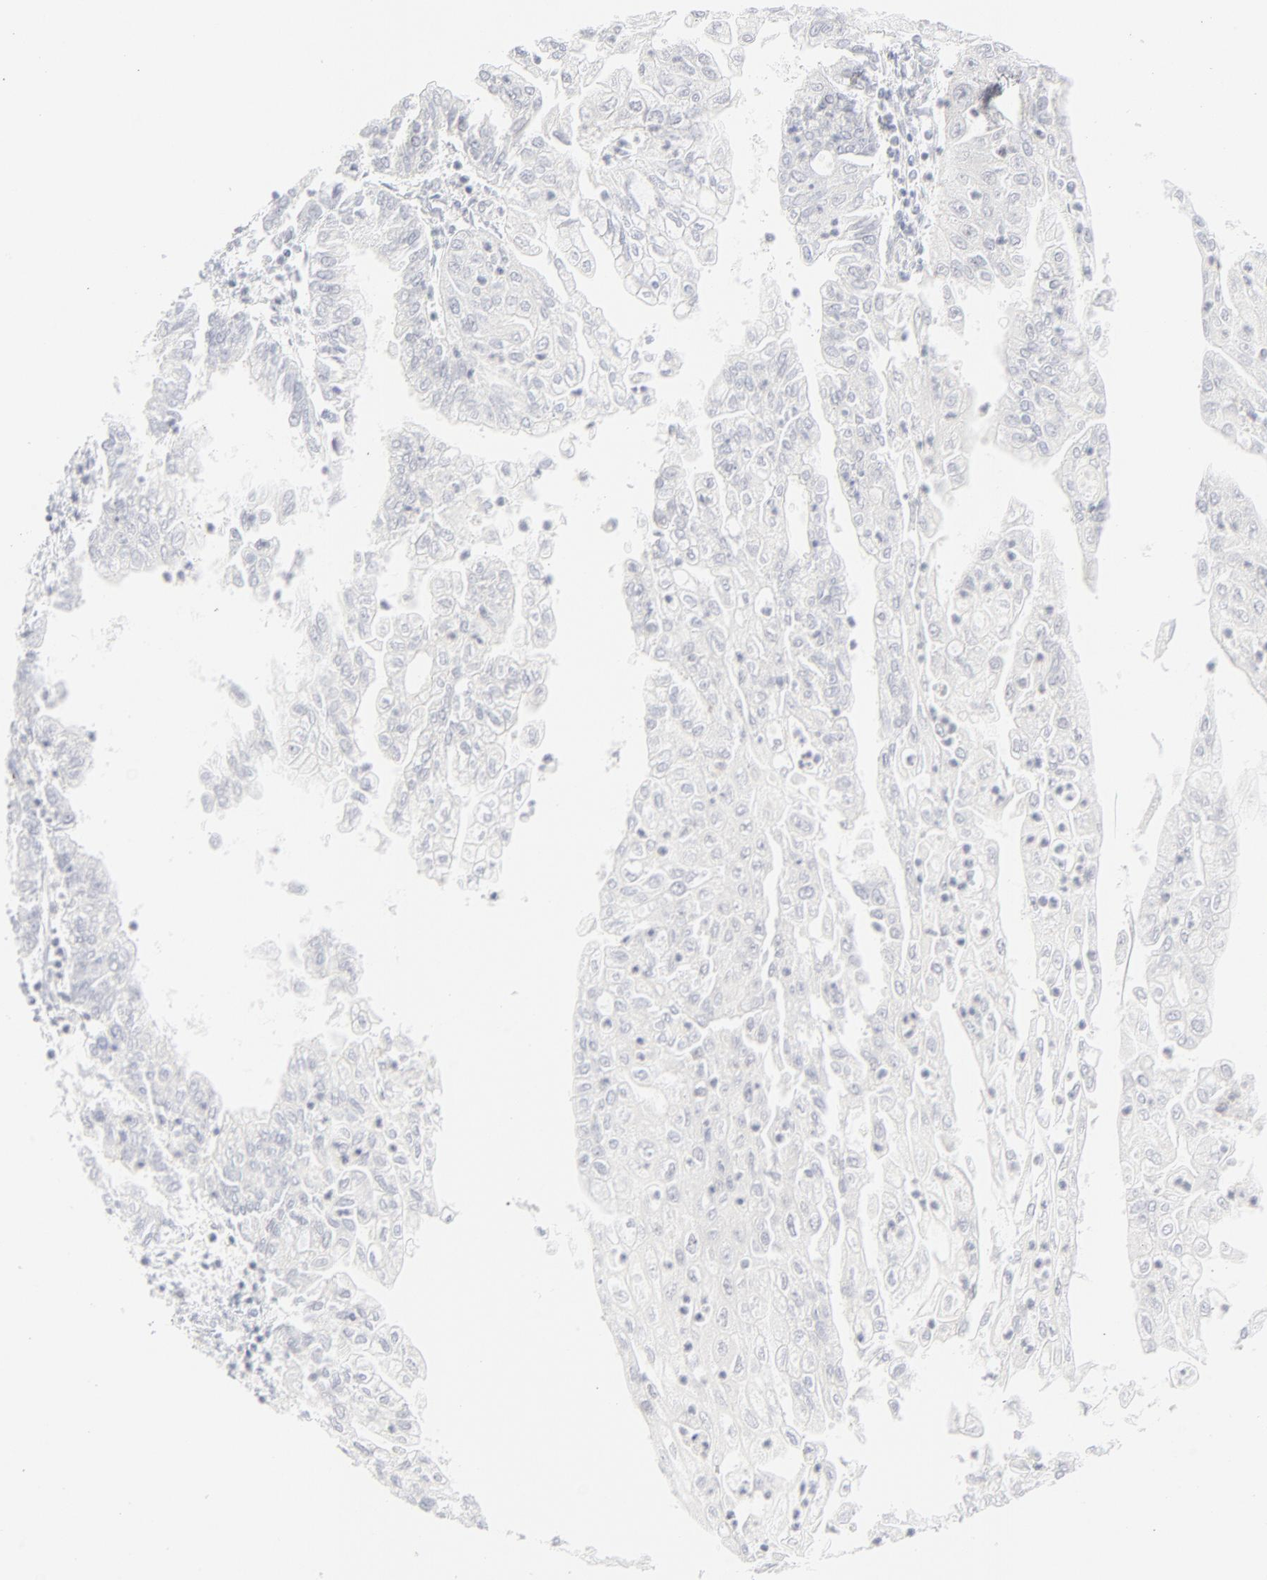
{"staining": {"intensity": "negative", "quantity": "none", "location": "none"}, "tissue": "endometrial cancer", "cell_type": "Tumor cells", "image_type": "cancer", "snomed": [{"axis": "morphology", "description": "Adenocarcinoma, NOS"}, {"axis": "topography", "description": "Endometrium"}], "caption": "Endometrial cancer (adenocarcinoma) stained for a protein using immunohistochemistry (IHC) demonstrates no positivity tumor cells.", "gene": "PRKCB", "patient": {"sex": "female", "age": 75}}